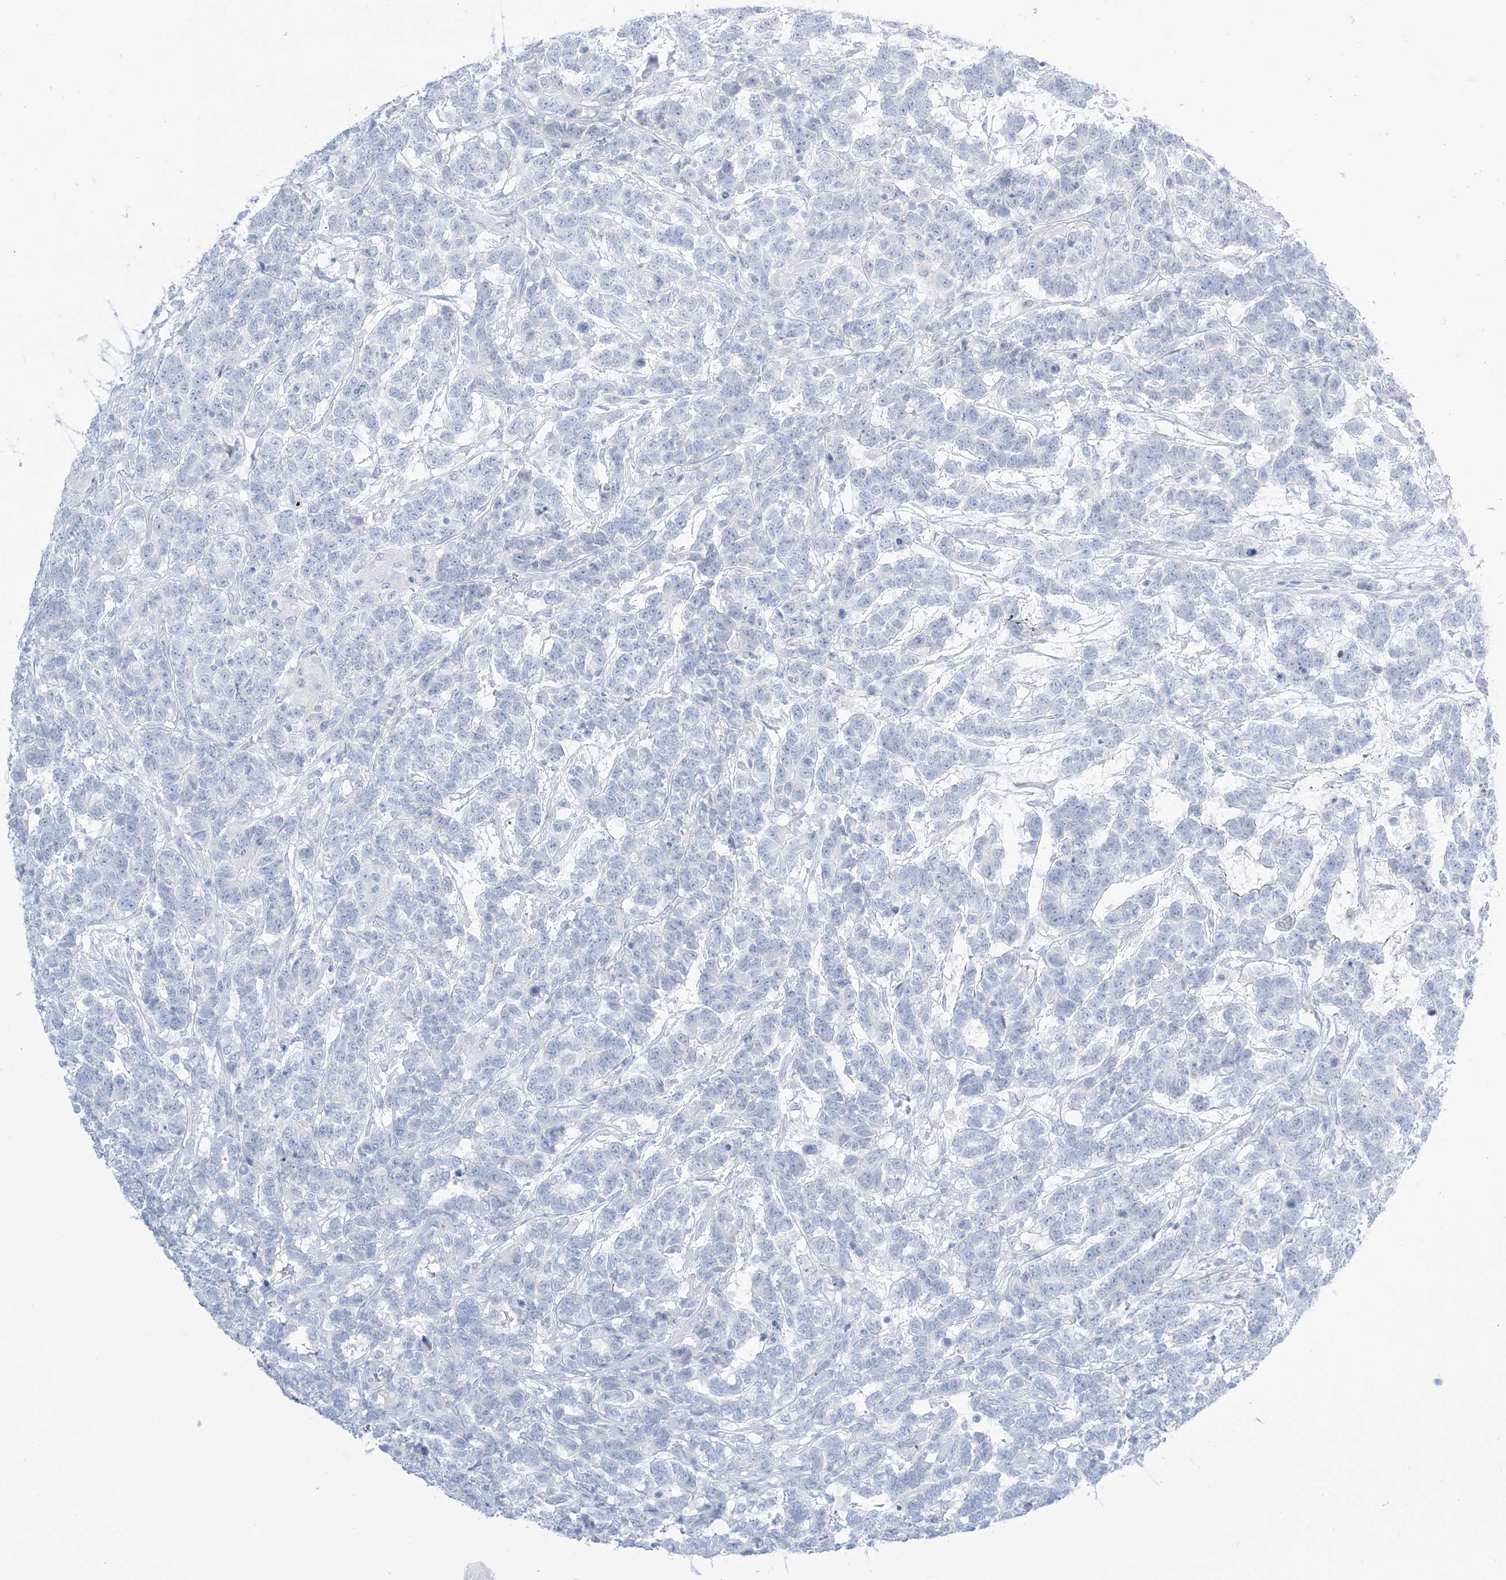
{"staining": {"intensity": "negative", "quantity": "none", "location": "none"}, "tissue": "testis cancer", "cell_type": "Tumor cells", "image_type": "cancer", "snomed": [{"axis": "morphology", "description": "Carcinoma, Embryonal, NOS"}, {"axis": "topography", "description": "Testis"}], "caption": "An image of testis cancer stained for a protein reveals no brown staining in tumor cells. (Brightfield microscopy of DAB (3,3'-diaminobenzidine) immunohistochemistry (IHC) at high magnification).", "gene": "AGXT", "patient": {"sex": "male", "age": 26}}